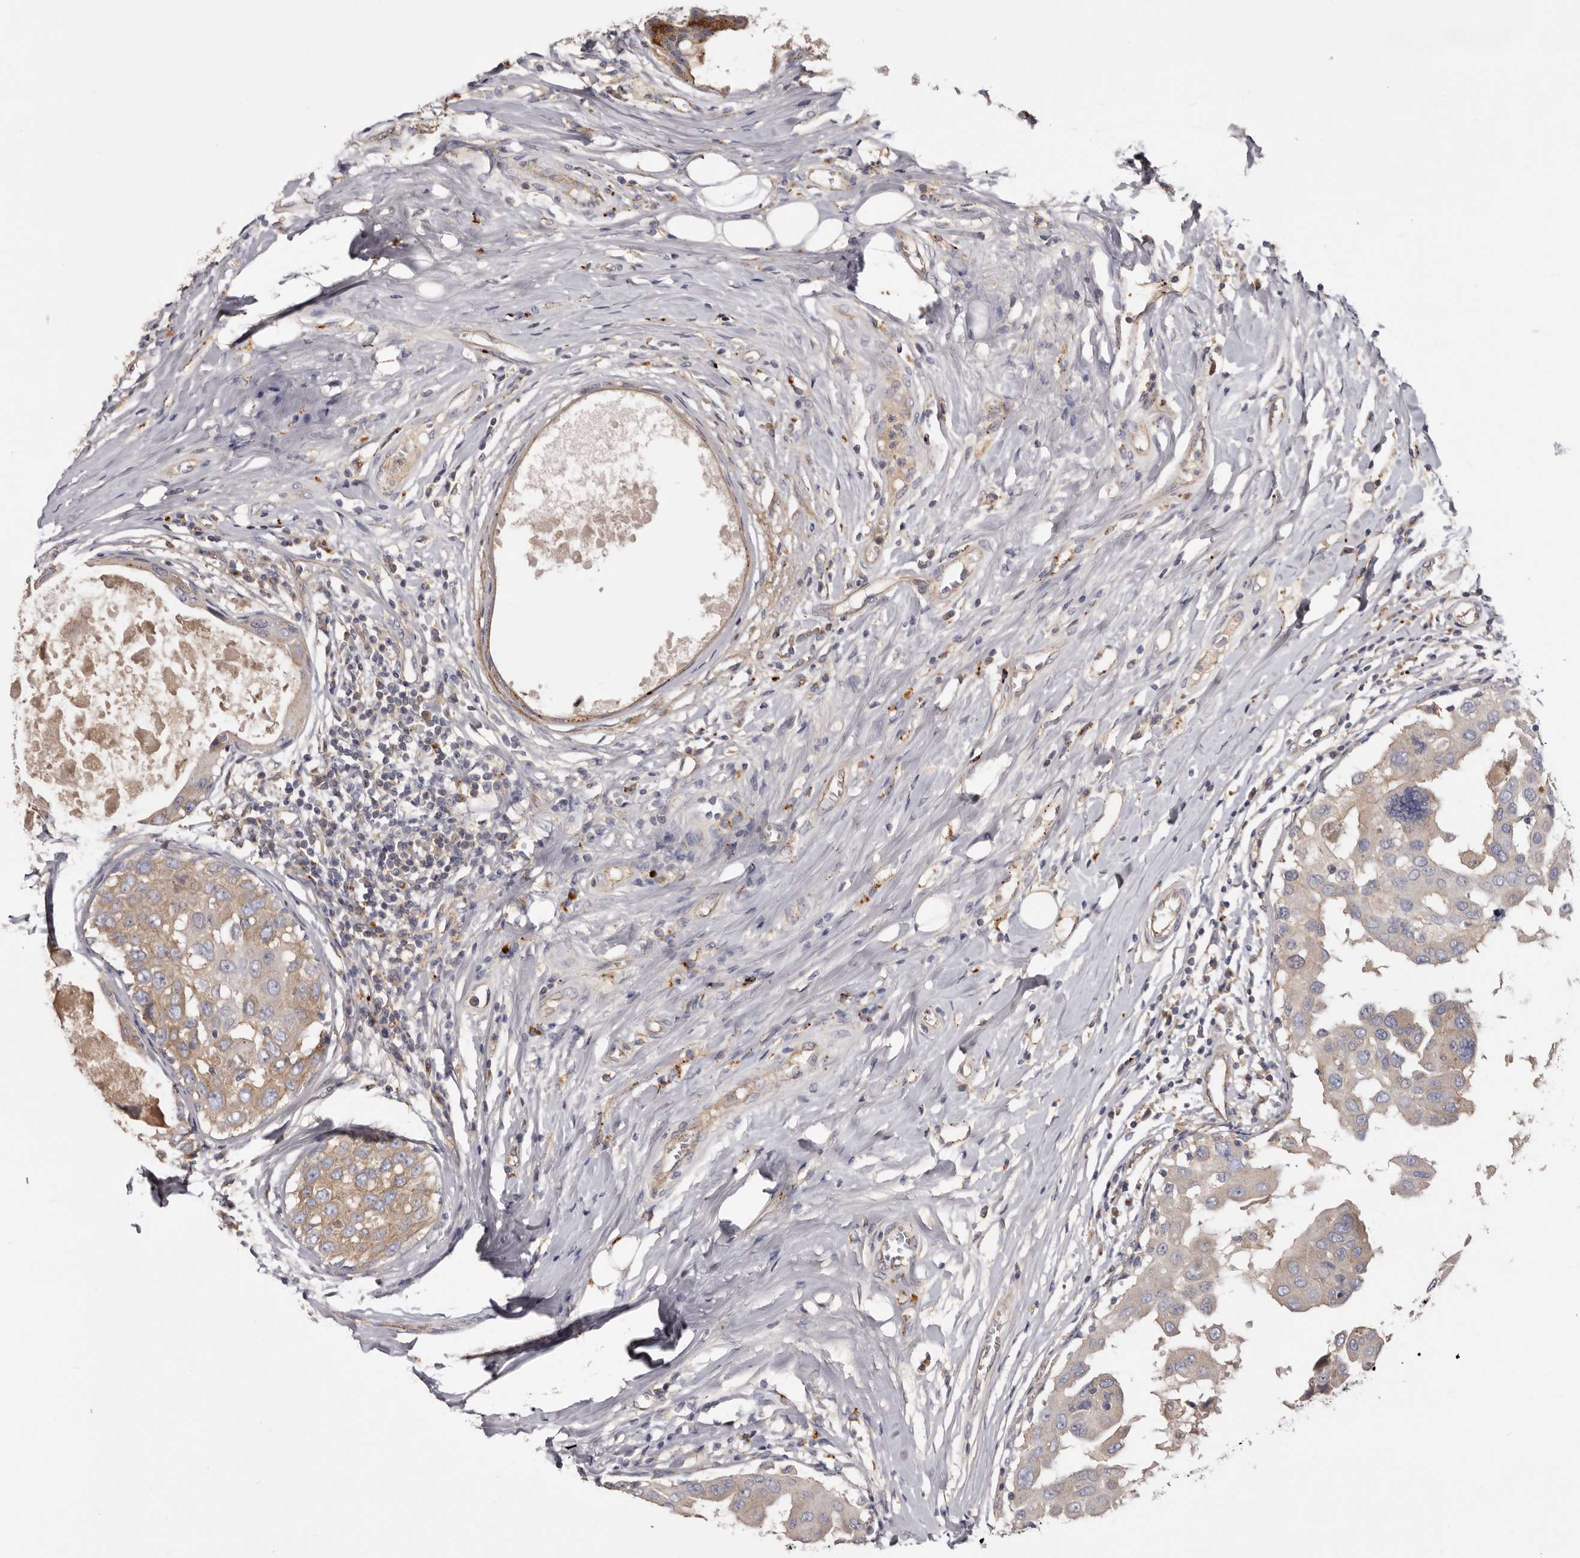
{"staining": {"intensity": "weak", "quantity": "25%-75%", "location": "cytoplasmic/membranous"}, "tissue": "breast cancer", "cell_type": "Tumor cells", "image_type": "cancer", "snomed": [{"axis": "morphology", "description": "Duct carcinoma"}, {"axis": "topography", "description": "Breast"}], "caption": "High-power microscopy captured an immunohistochemistry (IHC) histopathology image of breast cancer (infiltrating ductal carcinoma), revealing weak cytoplasmic/membranous positivity in about 25%-75% of tumor cells.", "gene": "INKA2", "patient": {"sex": "female", "age": 27}}